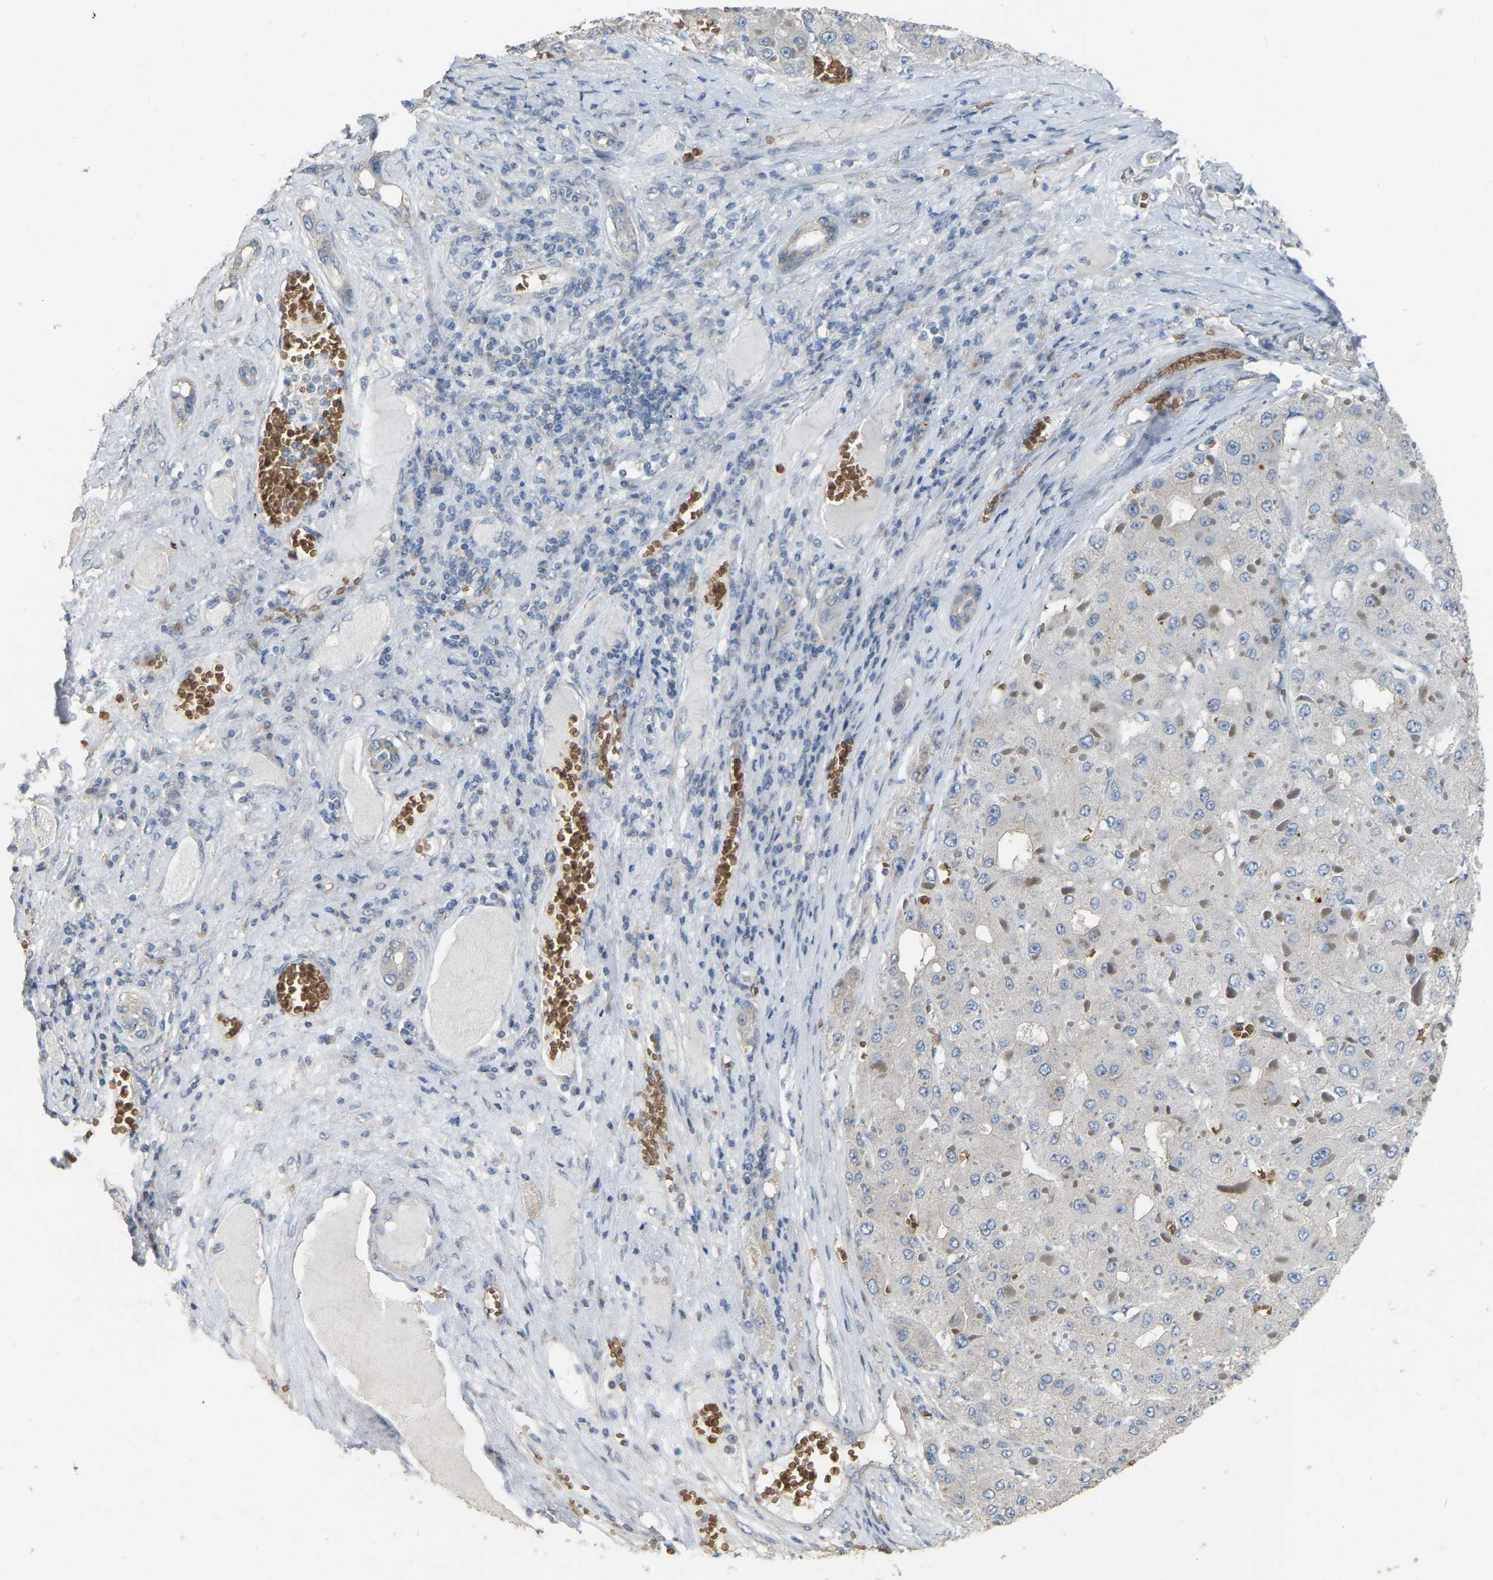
{"staining": {"intensity": "negative", "quantity": "none", "location": "none"}, "tissue": "liver cancer", "cell_type": "Tumor cells", "image_type": "cancer", "snomed": [{"axis": "morphology", "description": "Carcinoma, Hepatocellular, NOS"}, {"axis": "topography", "description": "Liver"}], "caption": "This is an immunohistochemistry (IHC) histopathology image of human liver cancer (hepatocellular carcinoma). There is no expression in tumor cells.", "gene": "CFAP298", "patient": {"sex": "female", "age": 73}}